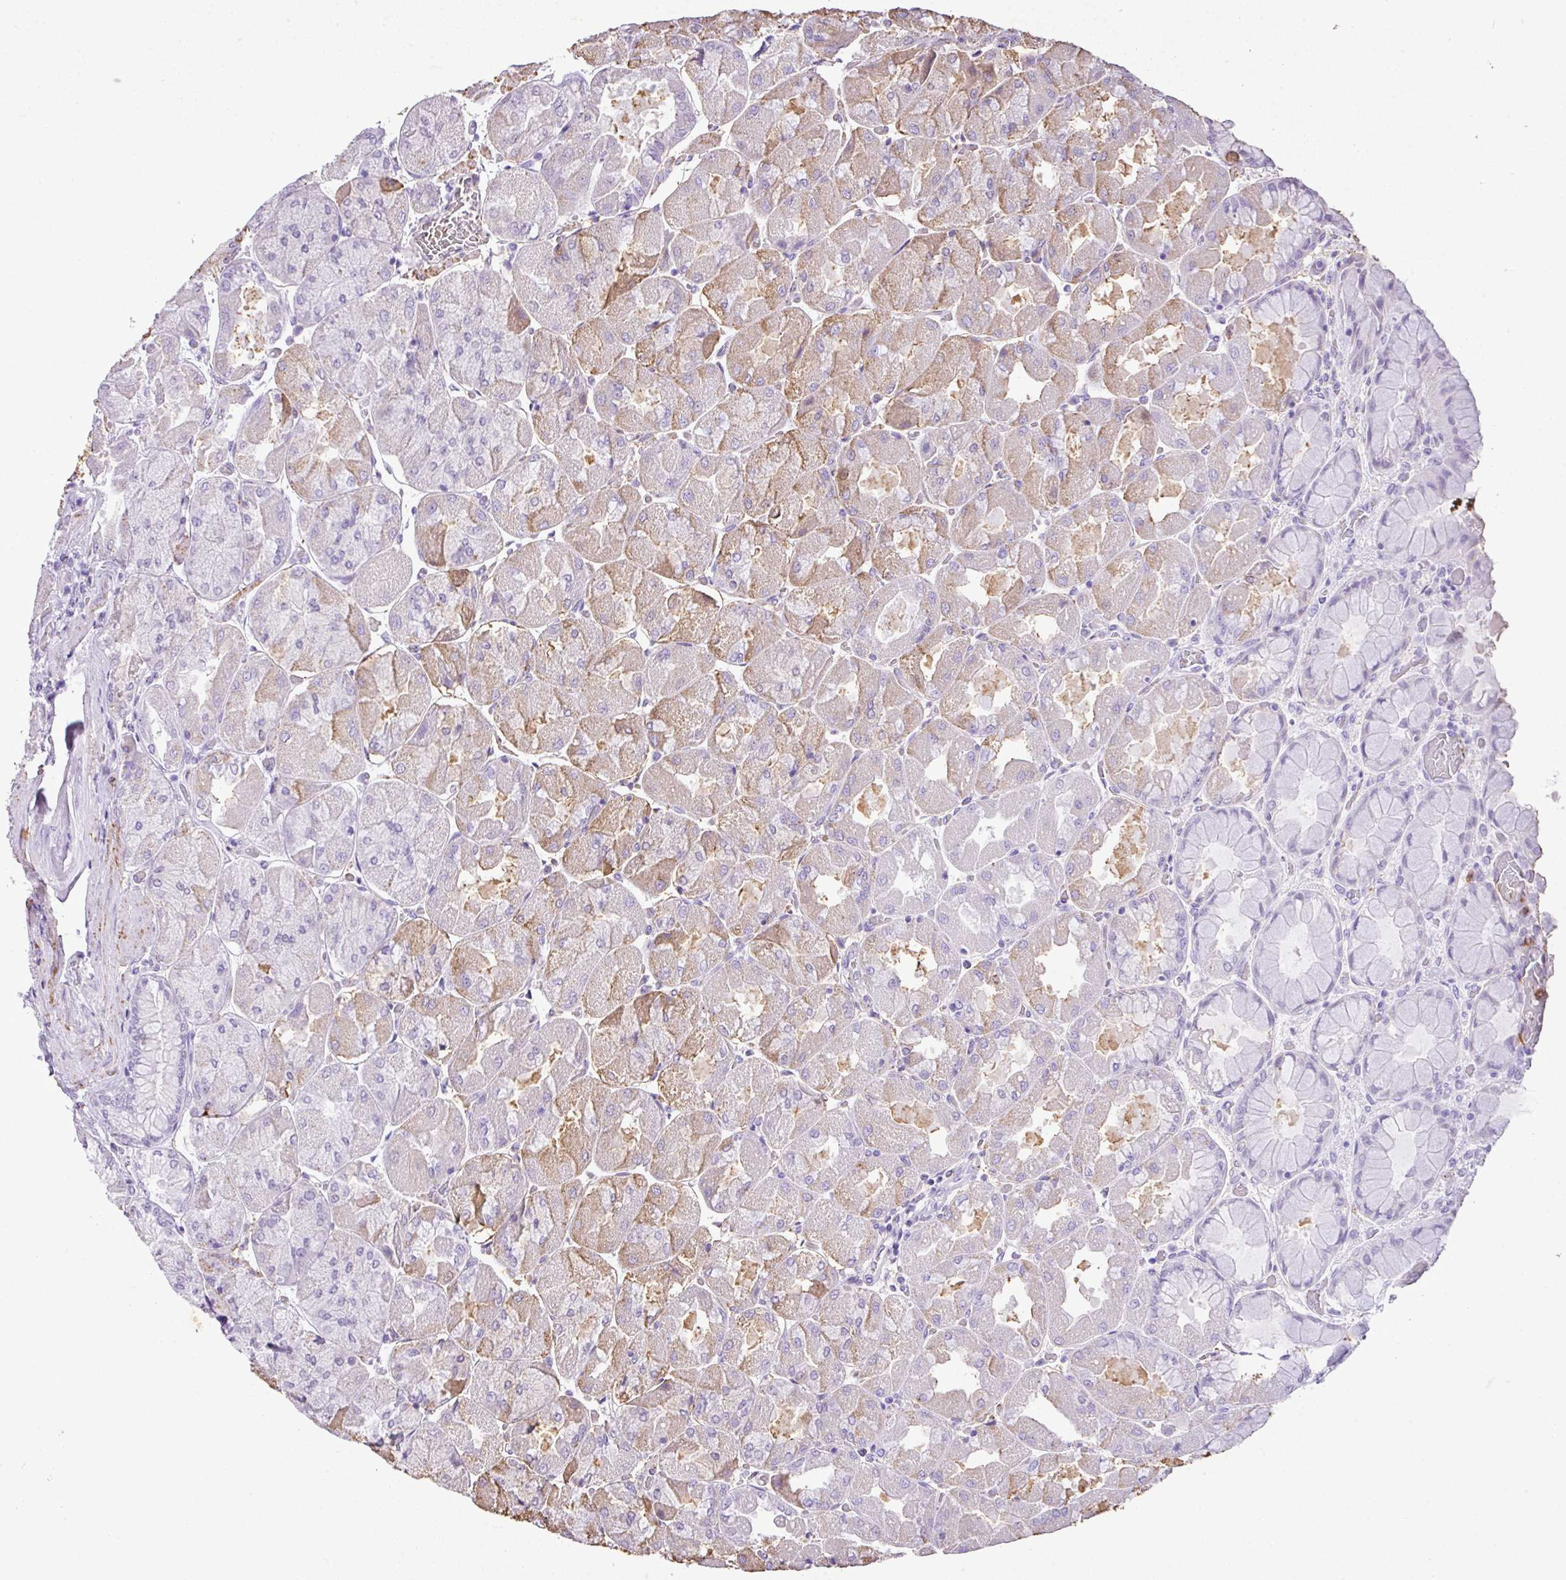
{"staining": {"intensity": "moderate", "quantity": "<25%", "location": "cytoplasmic/membranous"}, "tissue": "stomach", "cell_type": "Glandular cells", "image_type": "normal", "snomed": [{"axis": "morphology", "description": "Normal tissue, NOS"}, {"axis": "topography", "description": "Stomach"}], "caption": "Brown immunohistochemical staining in unremarkable stomach demonstrates moderate cytoplasmic/membranous staining in about <25% of glandular cells.", "gene": "KCNJ11", "patient": {"sex": "female", "age": 61}}